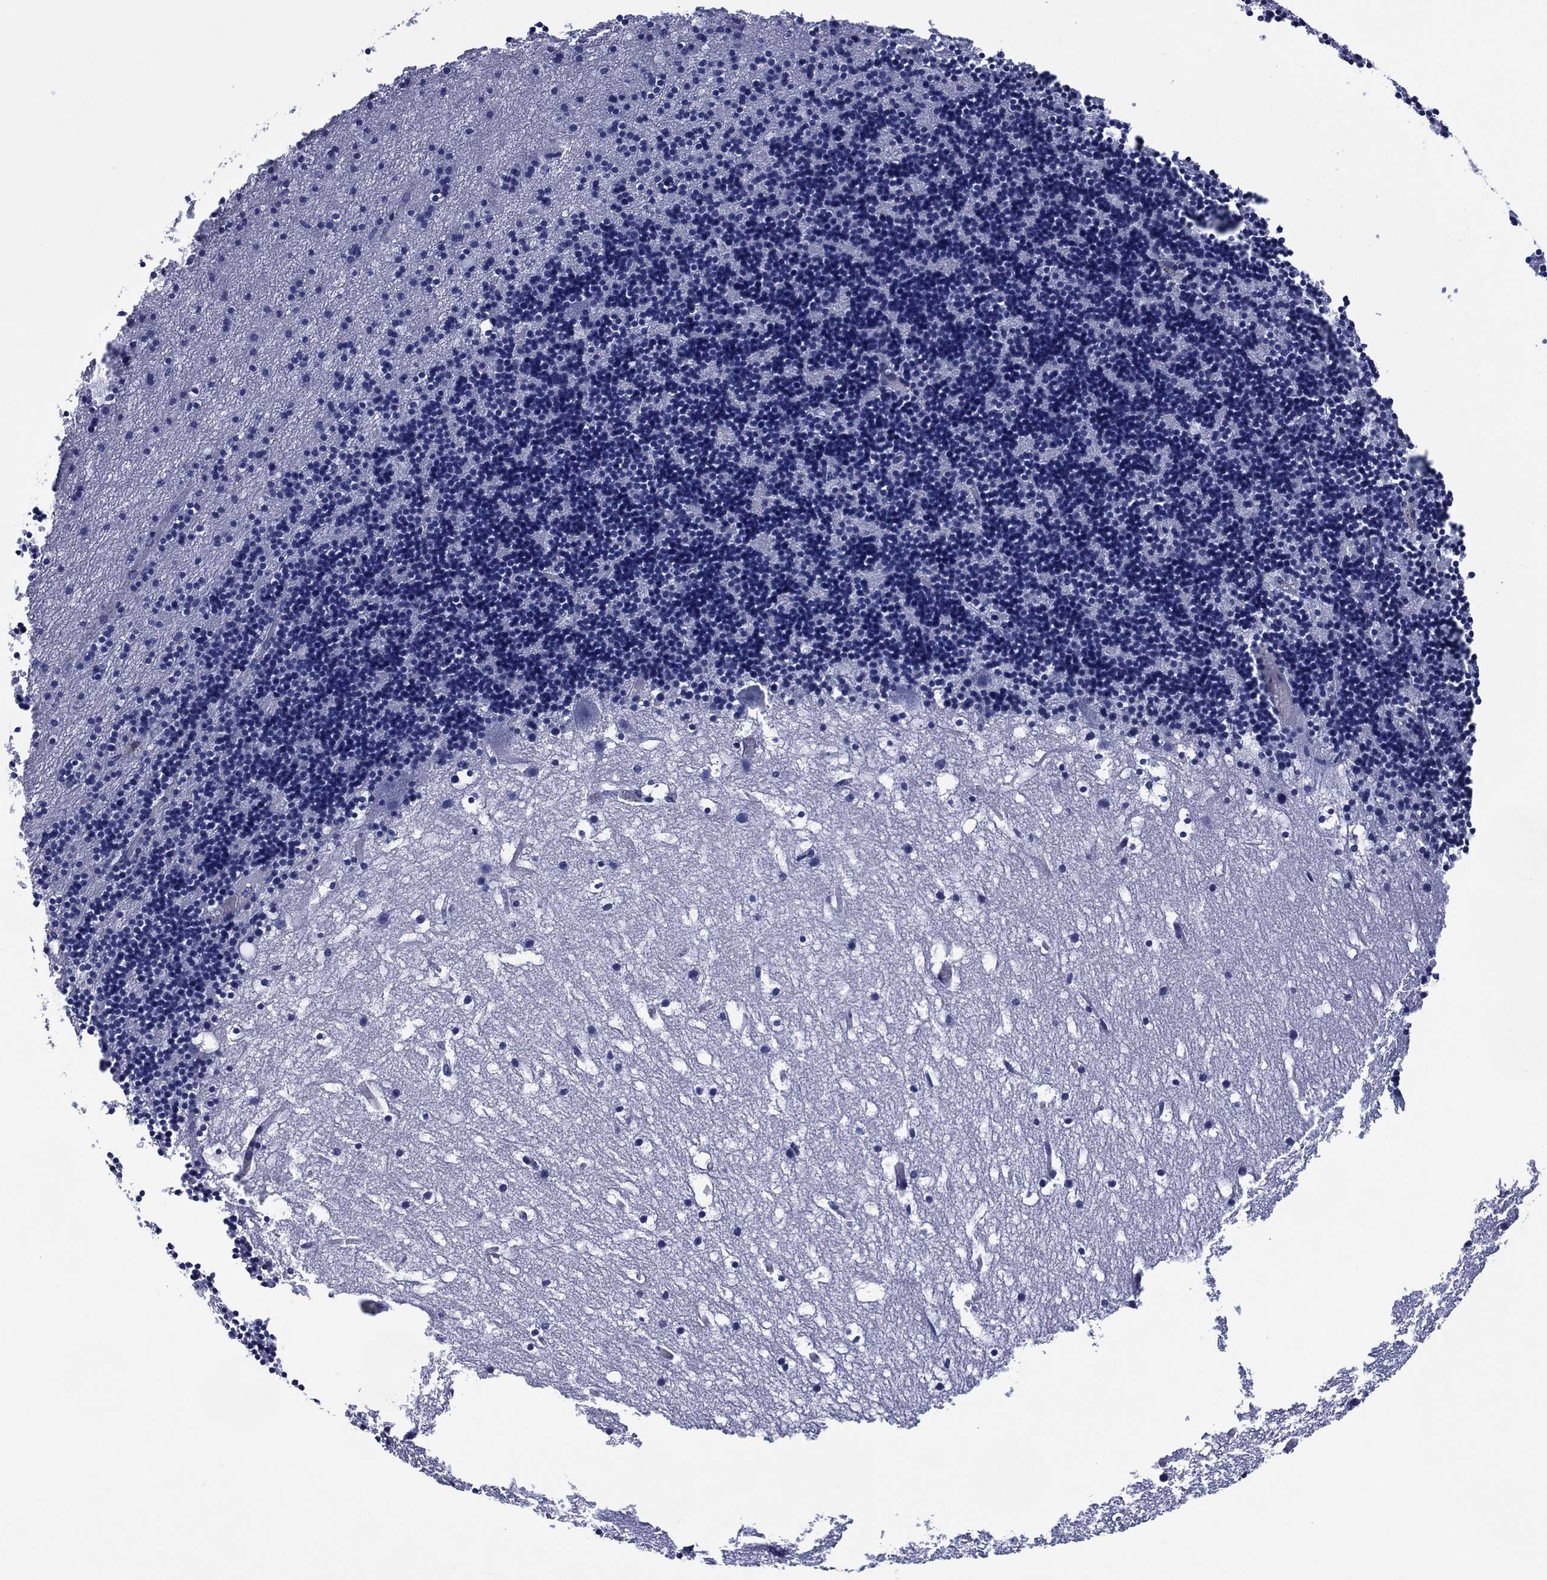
{"staining": {"intensity": "negative", "quantity": "none", "location": "none"}, "tissue": "cerebellum", "cell_type": "Cells in granular layer", "image_type": "normal", "snomed": [{"axis": "morphology", "description": "Normal tissue, NOS"}, {"axis": "topography", "description": "Cerebellum"}], "caption": "Immunohistochemistry photomicrograph of normal cerebellum: human cerebellum stained with DAB exhibits no significant protein expression in cells in granular layer. (IHC, brightfield microscopy, high magnification).", "gene": "SIGLECL1", "patient": {"sex": "male", "age": 37}}